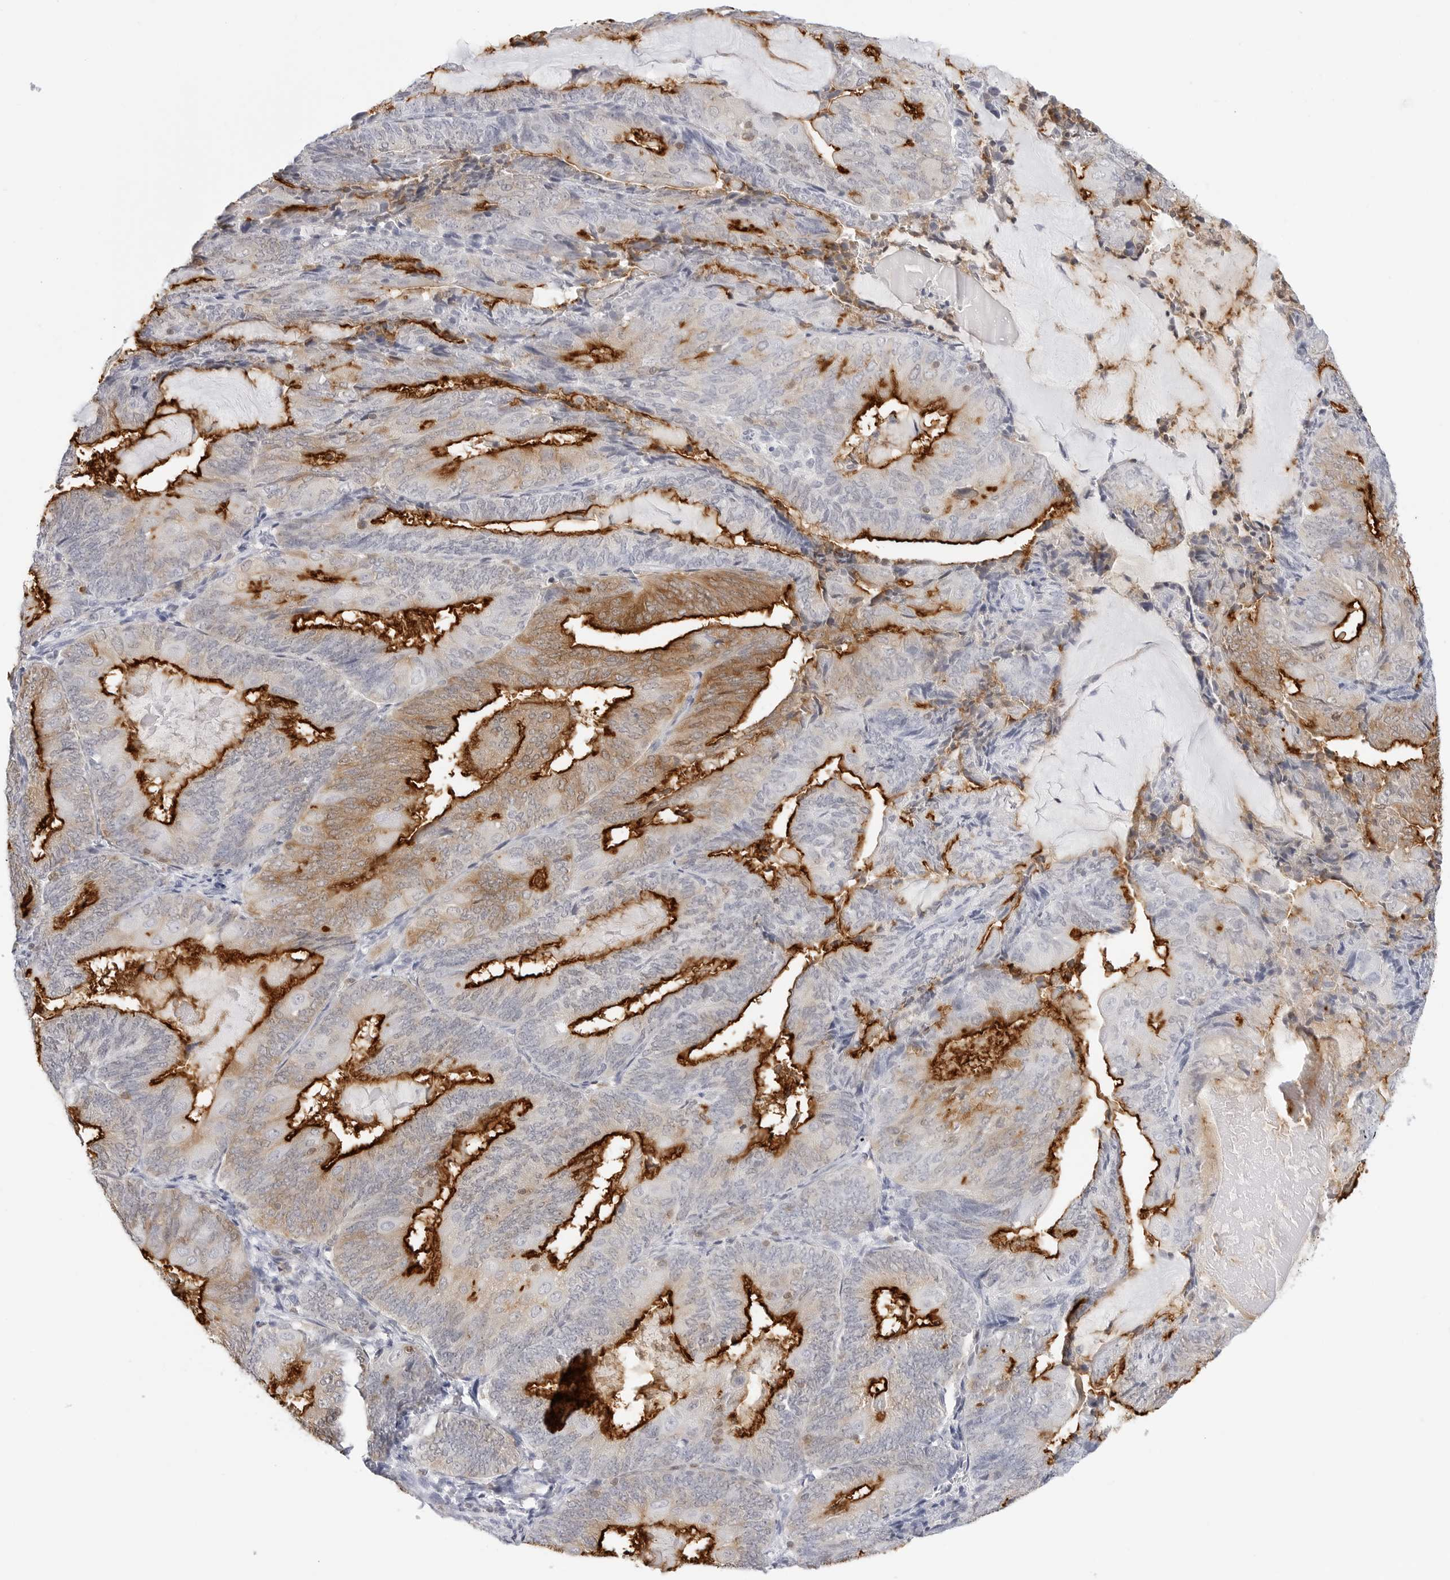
{"staining": {"intensity": "strong", "quantity": "25%-75%", "location": "cytoplasmic/membranous"}, "tissue": "endometrial cancer", "cell_type": "Tumor cells", "image_type": "cancer", "snomed": [{"axis": "morphology", "description": "Adenocarcinoma, NOS"}, {"axis": "topography", "description": "Endometrium"}], "caption": "A photomicrograph of endometrial cancer stained for a protein exhibits strong cytoplasmic/membranous brown staining in tumor cells.", "gene": "SLC9A3R1", "patient": {"sex": "female", "age": 81}}